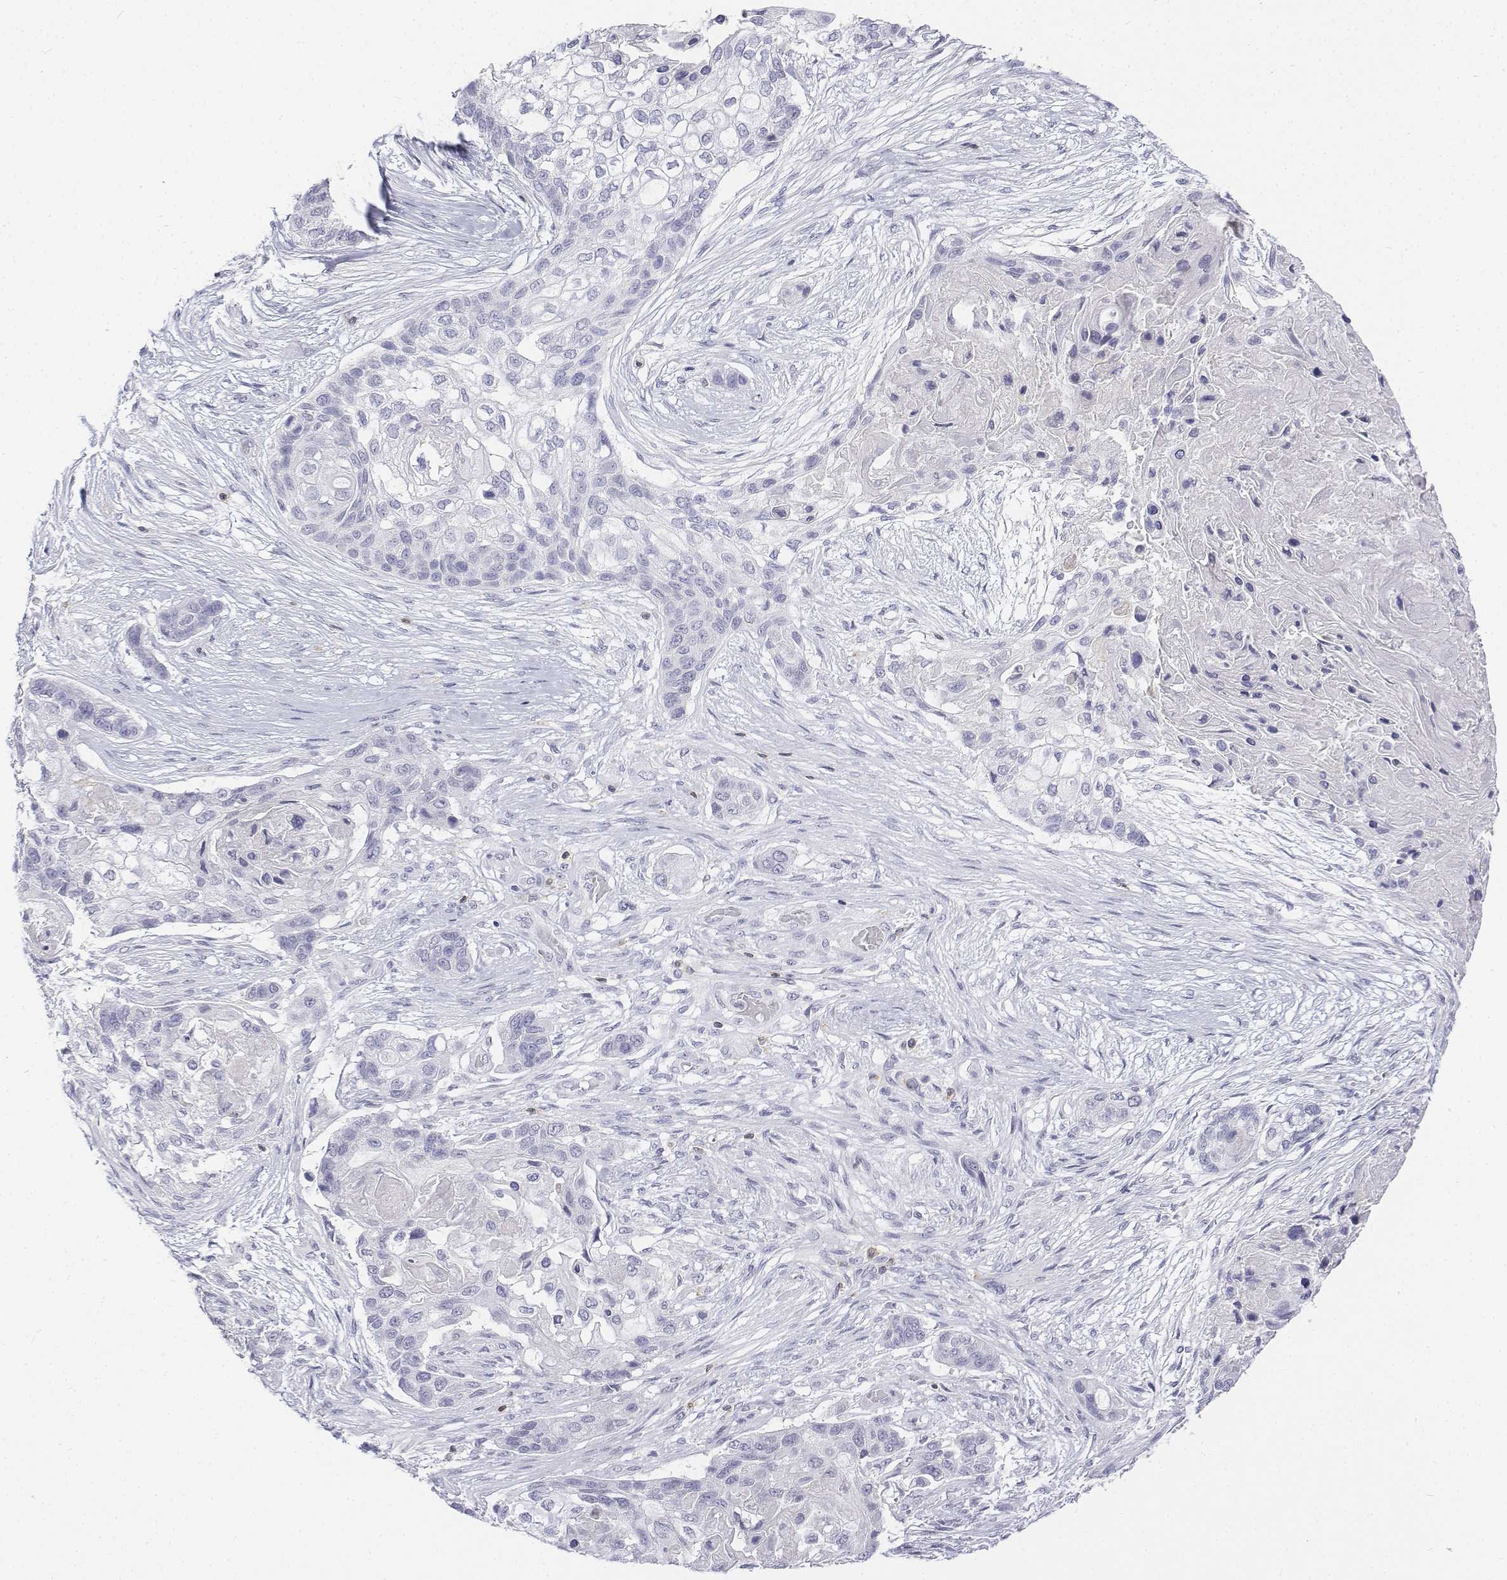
{"staining": {"intensity": "negative", "quantity": "none", "location": "none"}, "tissue": "lung cancer", "cell_type": "Tumor cells", "image_type": "cancer", "snomed": [{"axis": "morphology", "description": "Squamous cell carcinoma, NOS"}, {"axis": "topography", "description": "Lung"}], "caption": "Human squamous cell carcinoma (lung) stained for a protein using IHC shows no staining in tumor cells.", "gene": "CD3E", "patient": {"sex": "male", "age": 69}}